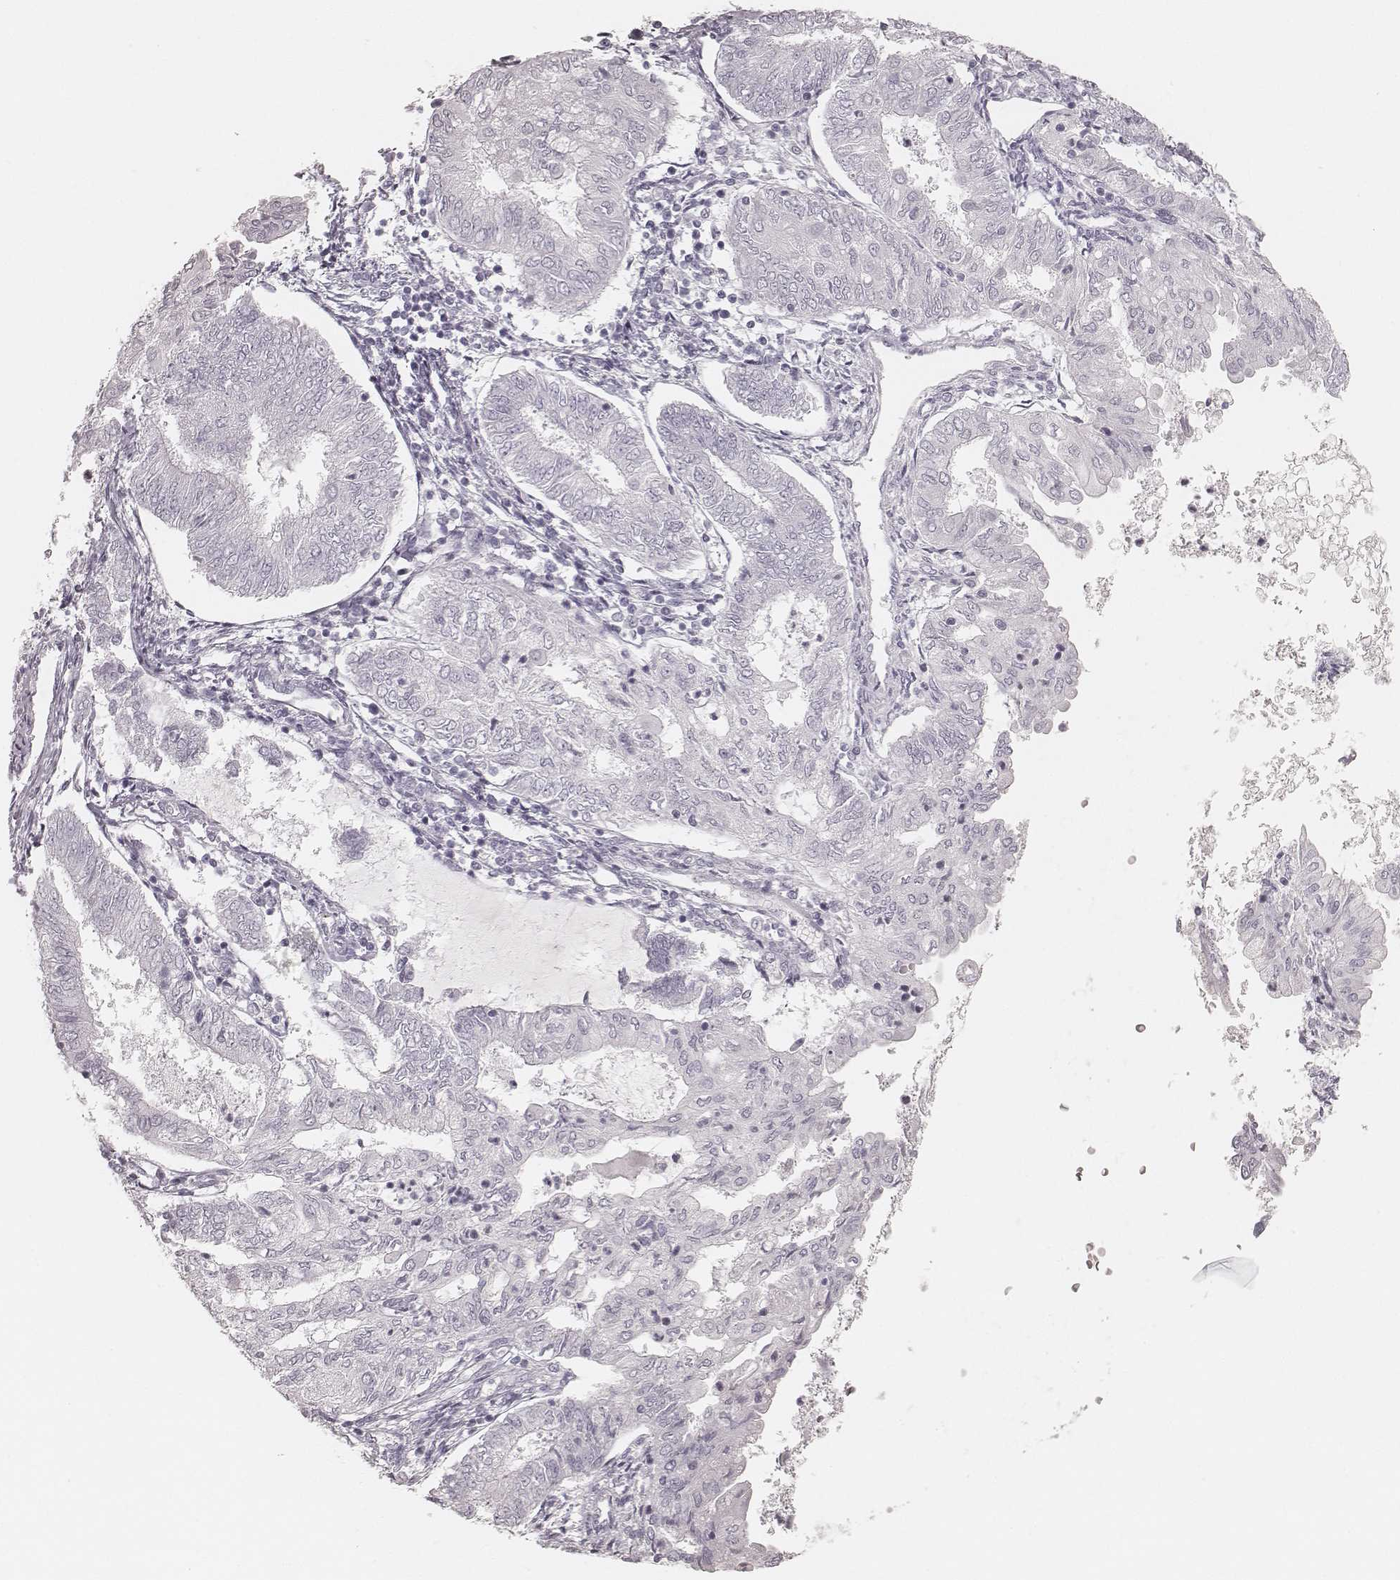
{"staining": {"intensity": "negative", "quantity": "none", "location": "none"}, "tissue": "endometrial cancer", "cell_type": "Tumor cells", "image_type": "cancer", "snomed": [{"axis": "morphology", "description": "Adenocarcinoma, NOS"}, {"axis": "topography", "description": "Endometrium"}], "caption": "The photomicrograph exhibits no staining of tumor cells in endometrial cancer (adenocarcinoma).", "gene": "KRT34", "patient": {"sex": "female", "age": 68}}